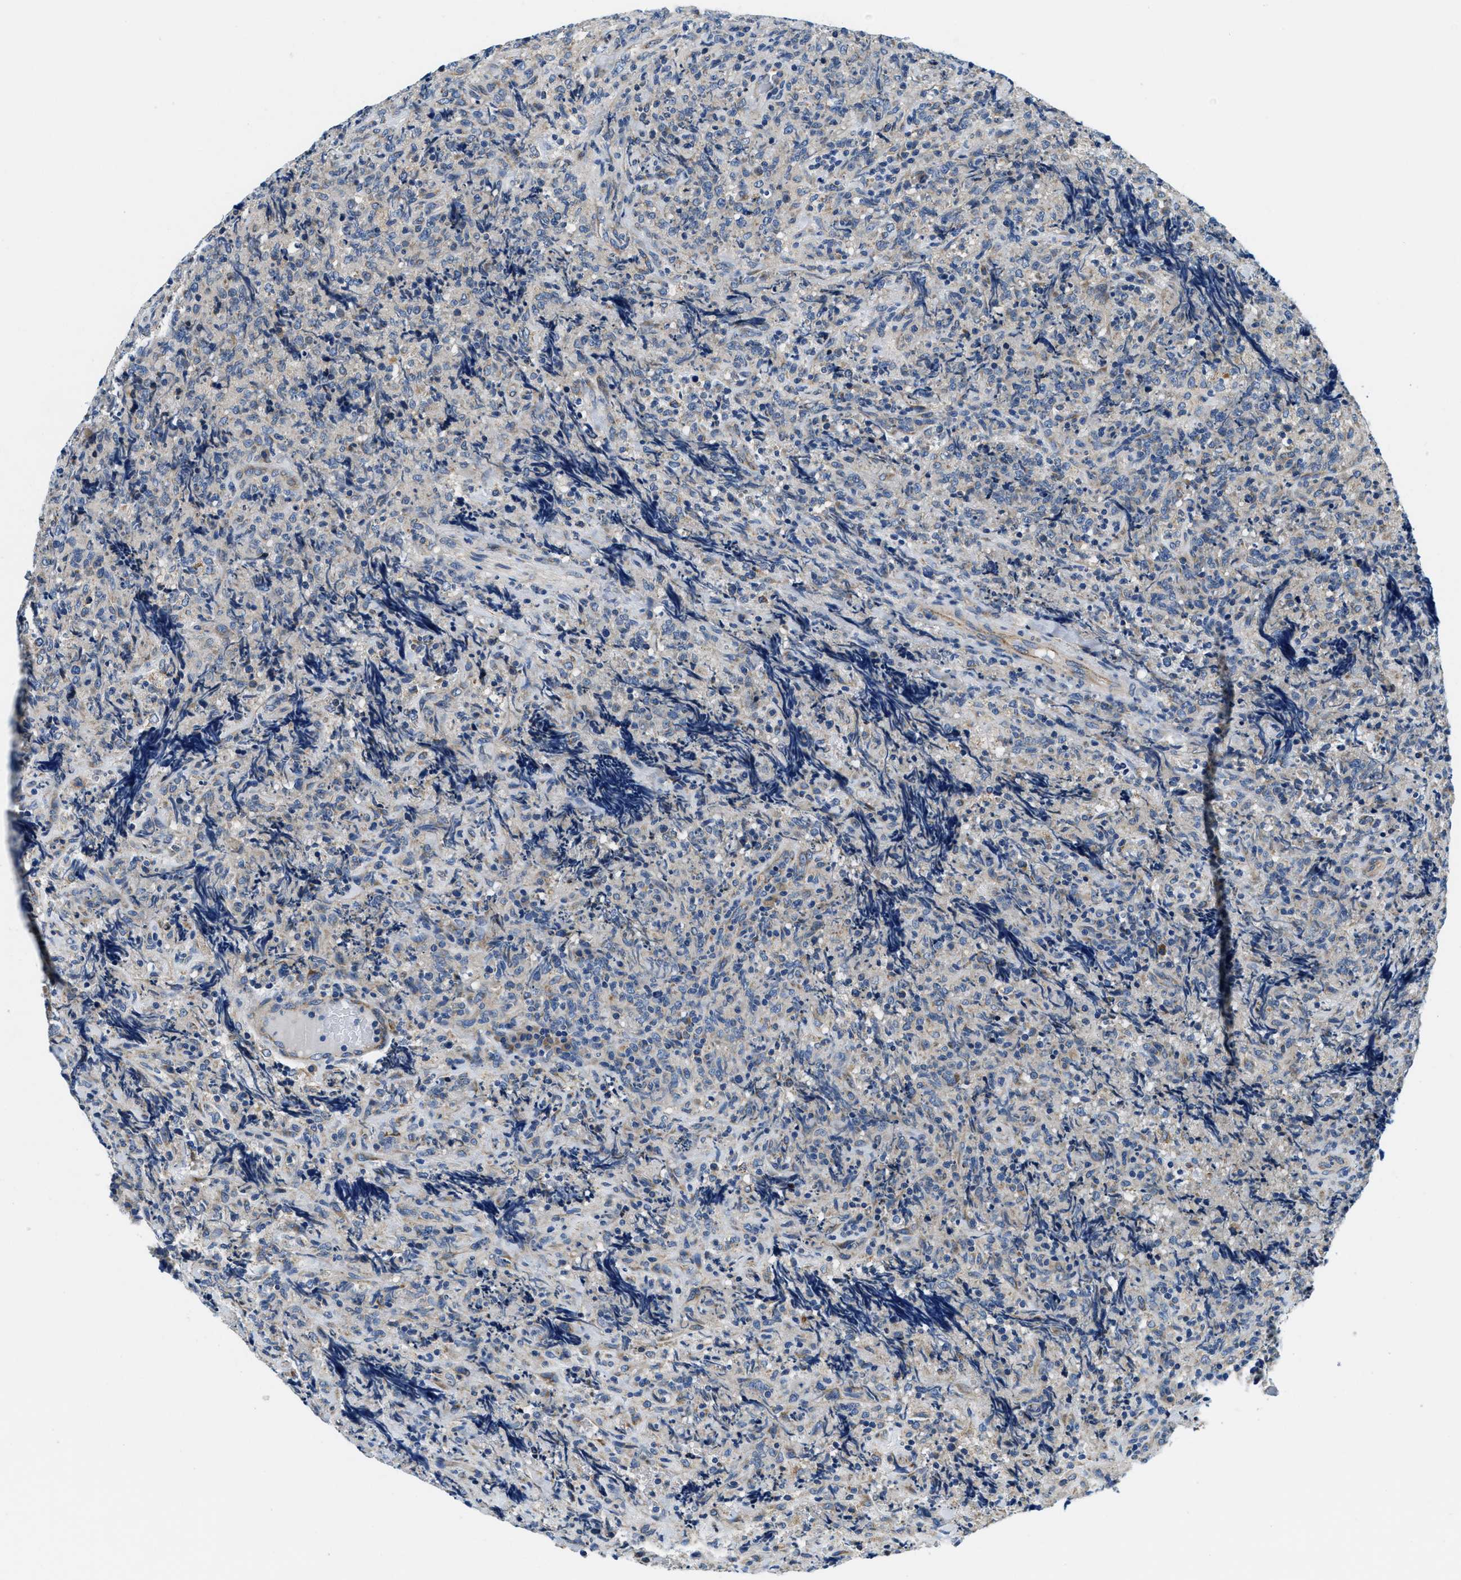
{"staining": {"intensity": "negative", "quantity": "none", "location": "none"}, "tissue": "lymphoma", "cell_type": "Tumor cells", "image_type": "cancer", "snomed": [{"axis": "morphology", "description": "Malignant lymphoma, non-Hodgkin's type, High grade"}, {"axis": "topography", "description": "Tonsil"}], "caption": "The IHC histopathology image has no significant expression in tumor cells of lymphoma tissue.", "gene": "SAMD4B", "patient": {"sex": "female", "age": 36}}